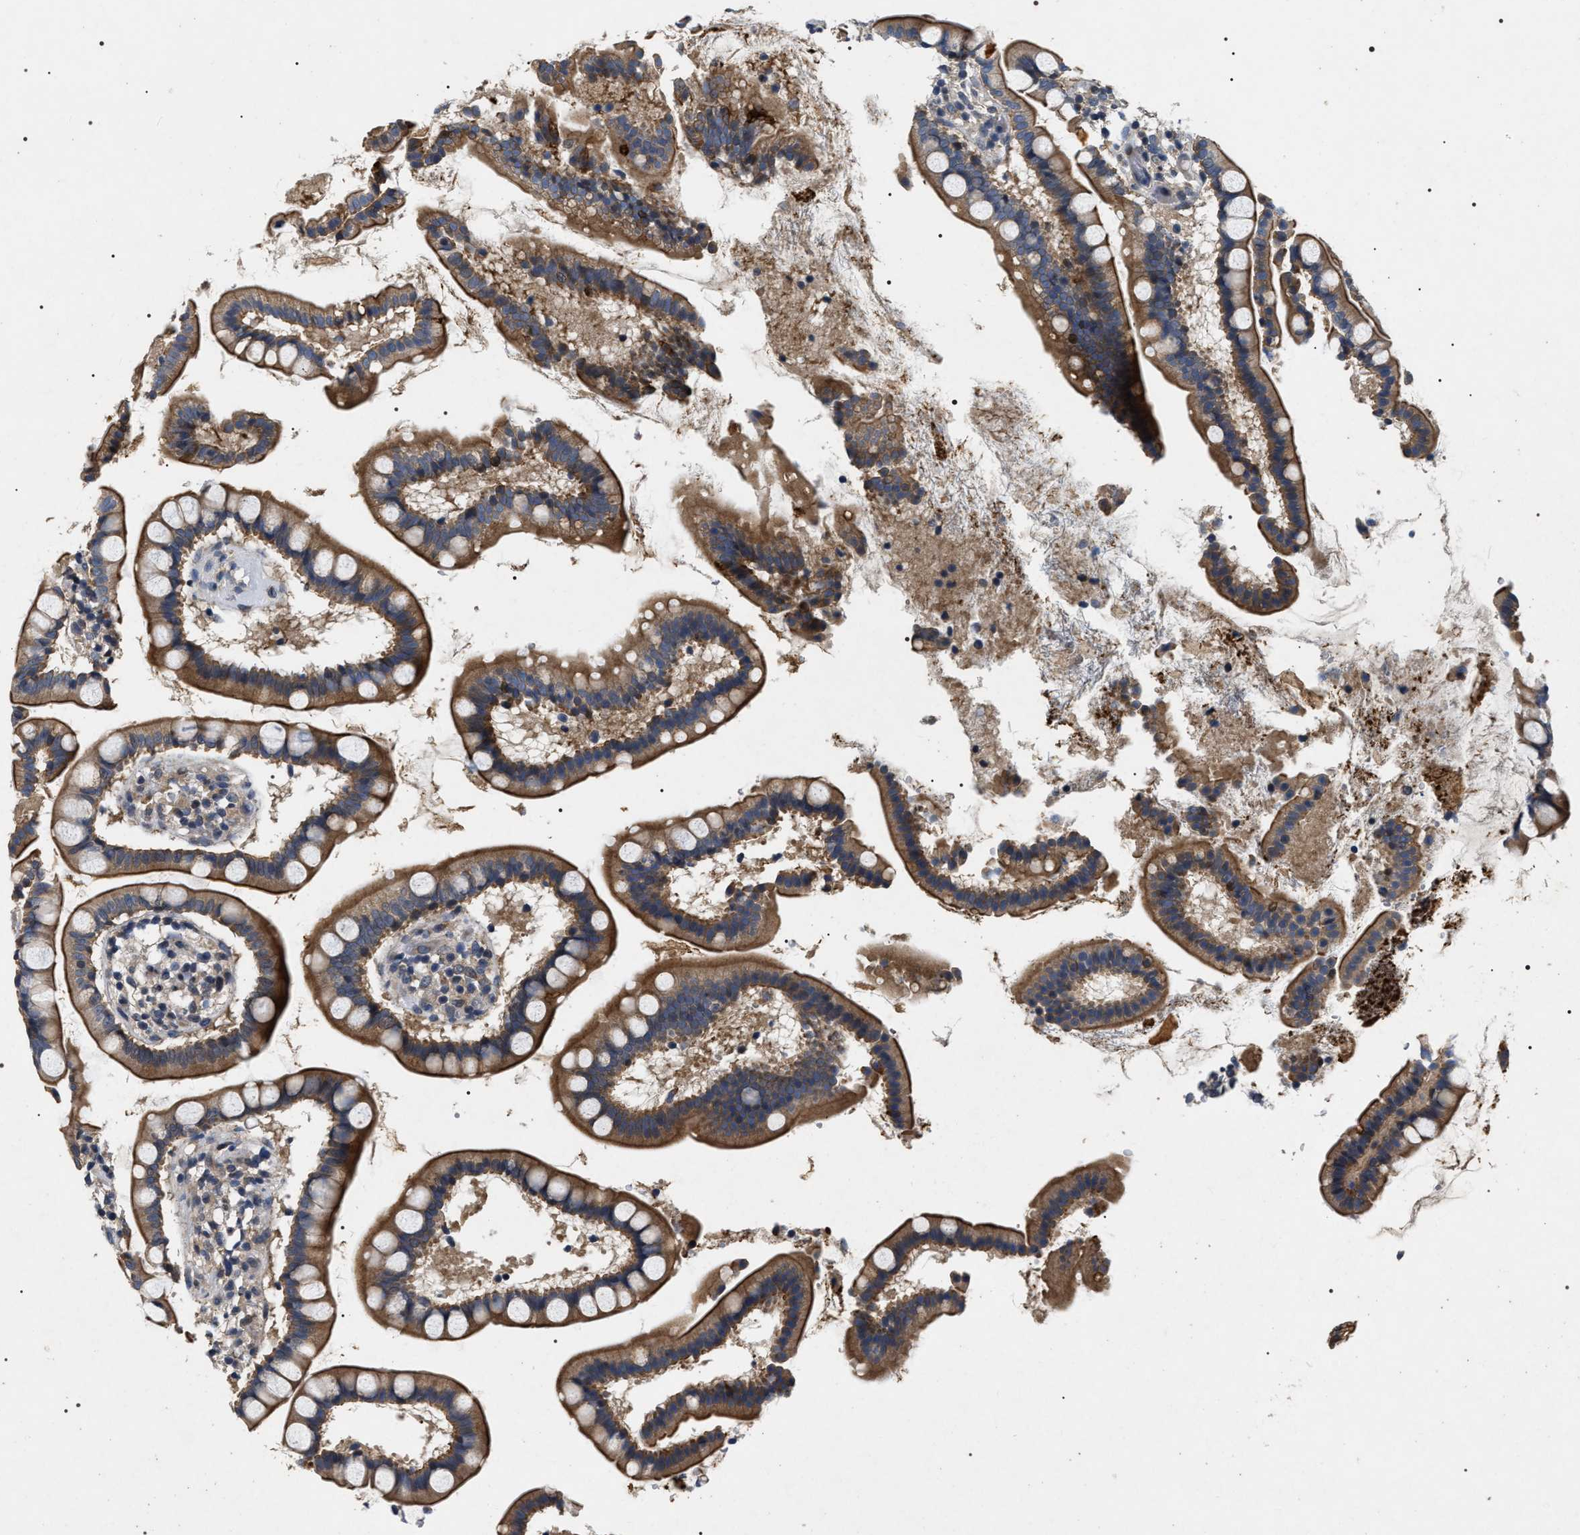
{"staining": {"intensity": "moderate", "quantity": ">75%", "location": "cytoplasmic/membranous"}, "tissue": "small intestine", "cell_type": "Glandular cells", "image_type": "normal", "snomed": [{"axis": "morphology", "description": "Normal tissue, NOS"}, {"axis": "topography", "description": "Small intestine"}], "caption": "This photomicrograph demonstrates IHC staining of unremarkable human small intestine, with medium moderate cytoplasmic/membranous positivity in approximately >75% of glandular cells.", "gene": "IFT81", "patient": {"sex": "female", "age": 84}}